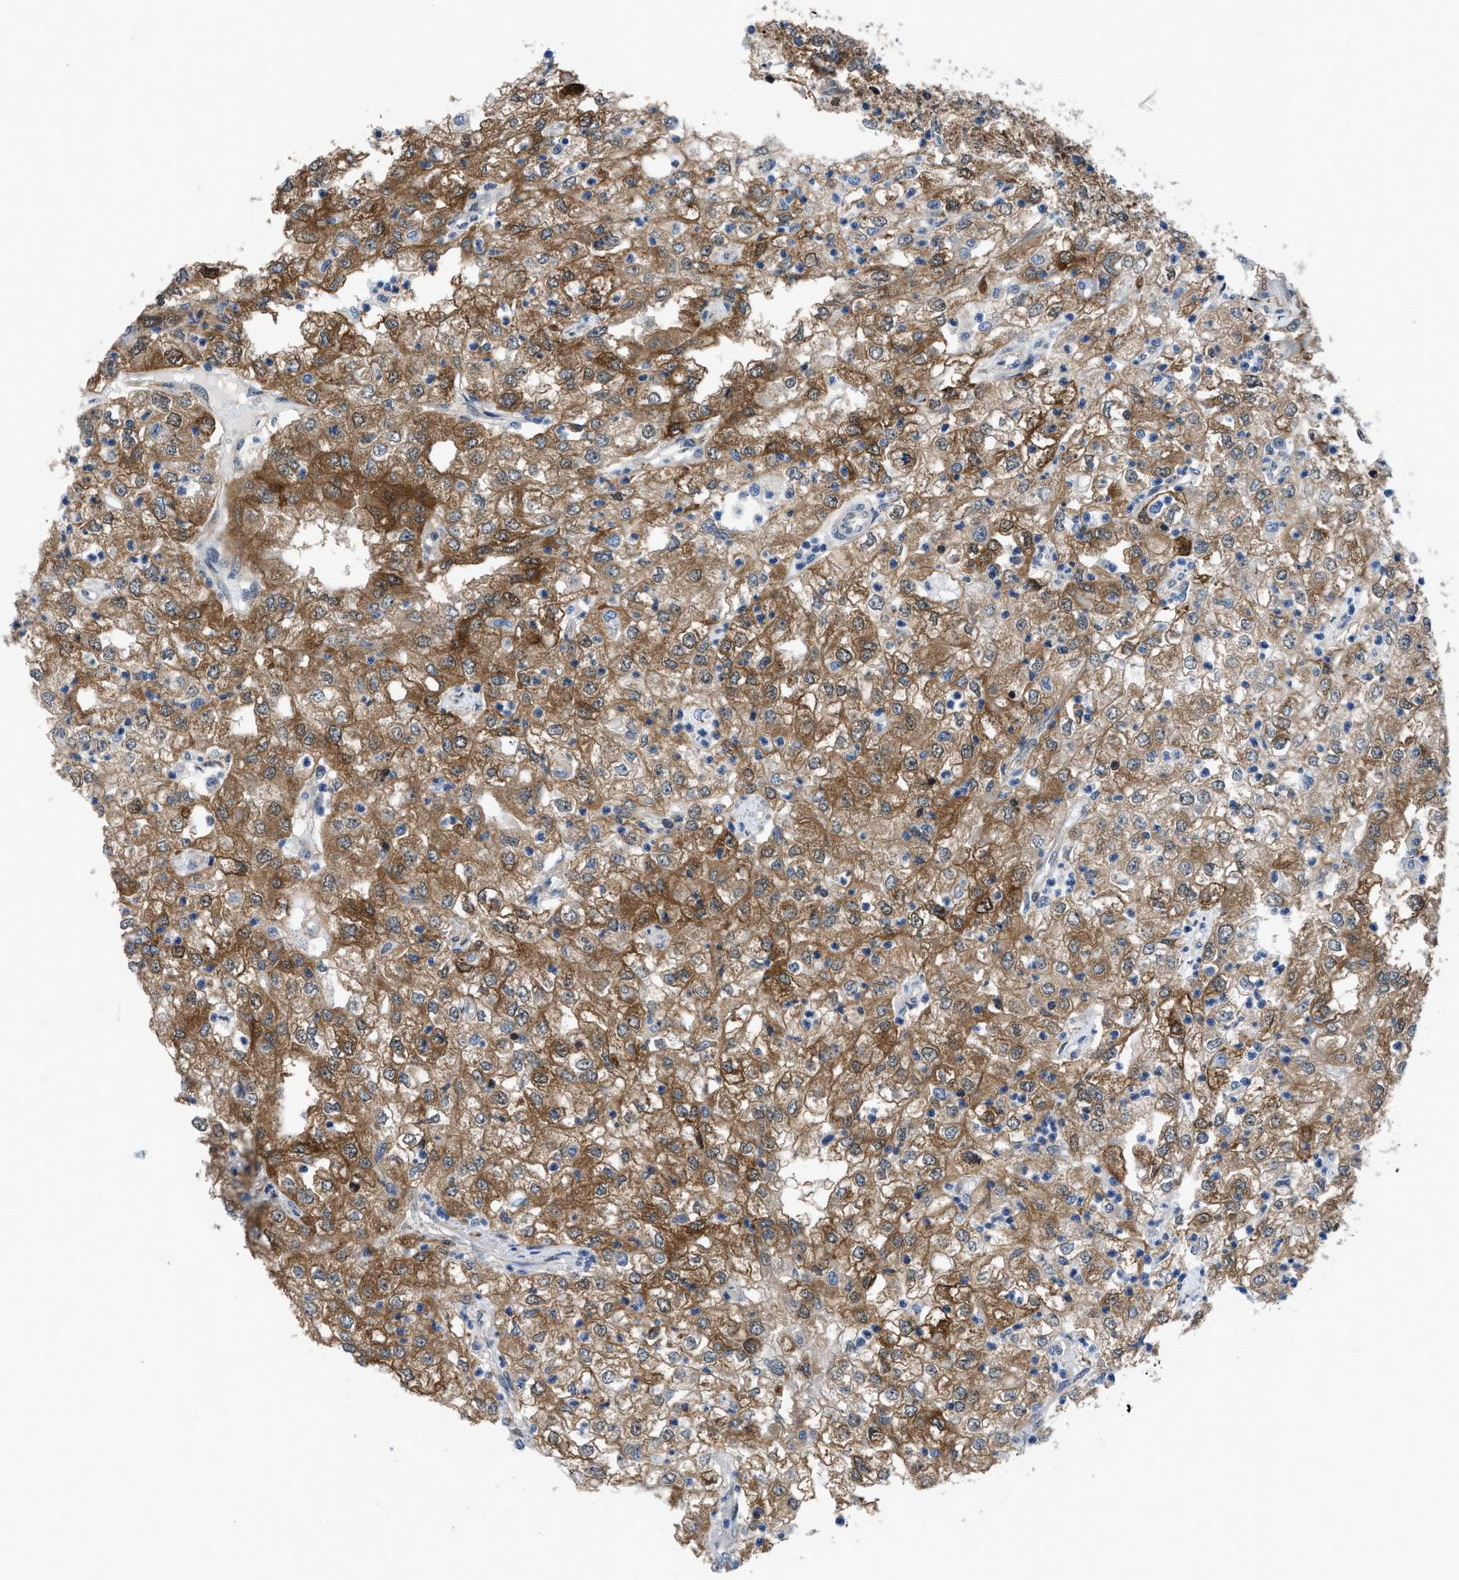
{"staining": {"intensity": "moderate", "quantity": ">75%", "location": "cytoplasmic/membranous,nuclear"}, "tissue": "renal cancer", "cell_type": "Tumor cells", "image_type": "cancer", "snomed": [{"axis": "morphology", "description": "Adenocarcinoma, NOS"}, {"axis": "topography", "description": "Kidney"}], "caption": "Moderate cytoplasmic/membranous and nuclear staining is identified in about >75% of tumor cells in renal cancer (adenocarcinoma).", "gene": "TMEM45B", "patient": {"sex": "female", "age": 54}}